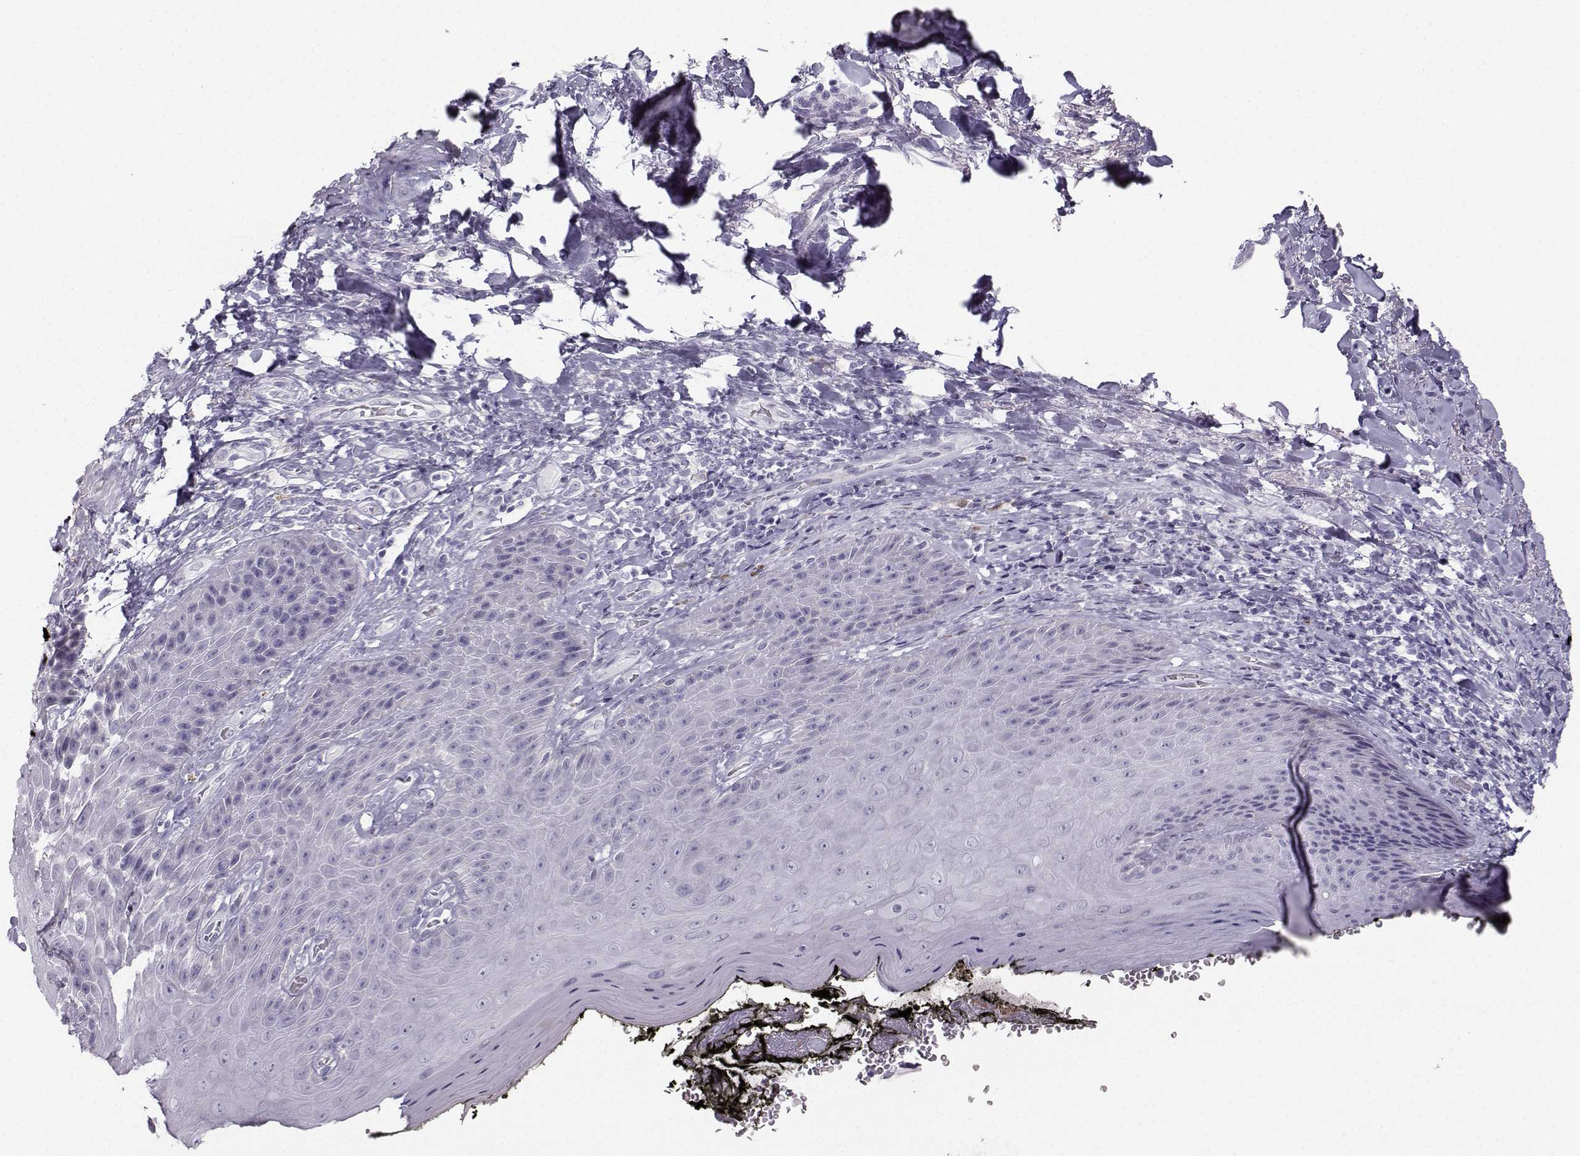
{"staining": {"intensity": "negative", "quantity": "none", "location": "none"}, "tissue": "skin", "cell_type": "Epidermal cells", "image_type": "normal", "snomed": [{"axis": "morphology", "description": "Normal tissue, NOS"}, {"axis": "topography", "description": "Anal"}, {"axis": "topography", "description": "Peripheral nerve tissue"}], "caption": "Skin stained for a protein using IHC reveals no positivity epidermal cells.", "gene": "CASR", "patient": {"sex": "male", "age": 53}}